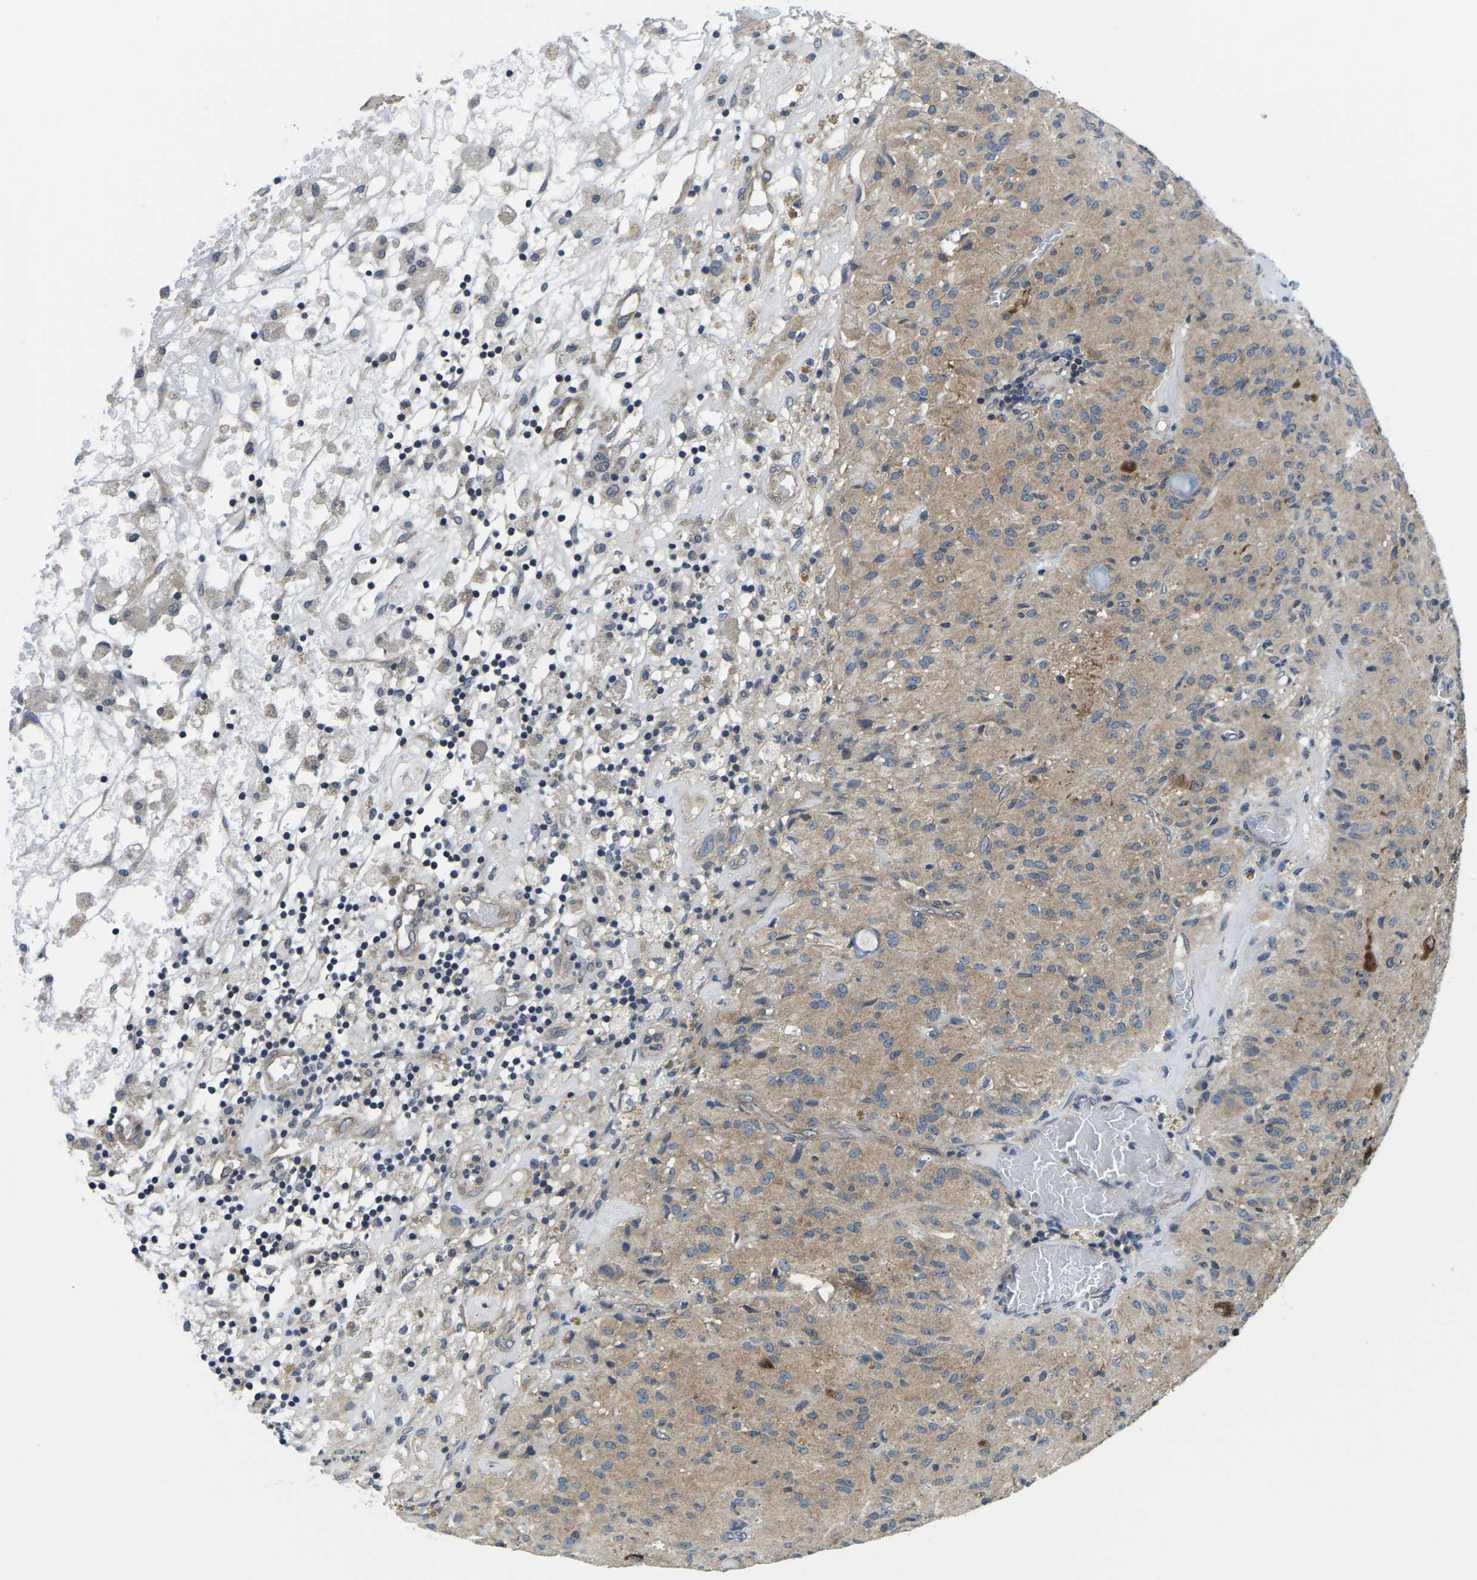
{"staining": {"intensity": "moderate", "quantity": "25%-75%", "location": "cytoplasmic/membranous"}, "tissue": "glioma", "cell_type": "Tumor cells", "image_type": "cancer", "snomed": [{"axis": "morphology", "description": "Glioma, malignant, High grade"}, {"axis": "topography", "description": "Brain"}], "caption": "Protein analysis of high-grade glioma (malignant) tissue demonstrates moderate cytoplasmic/membranous positivity in approximately 25%-75% of tumor cells.", "gene": "GSK3B", "patient": {"sex": "female", "age": 59}}